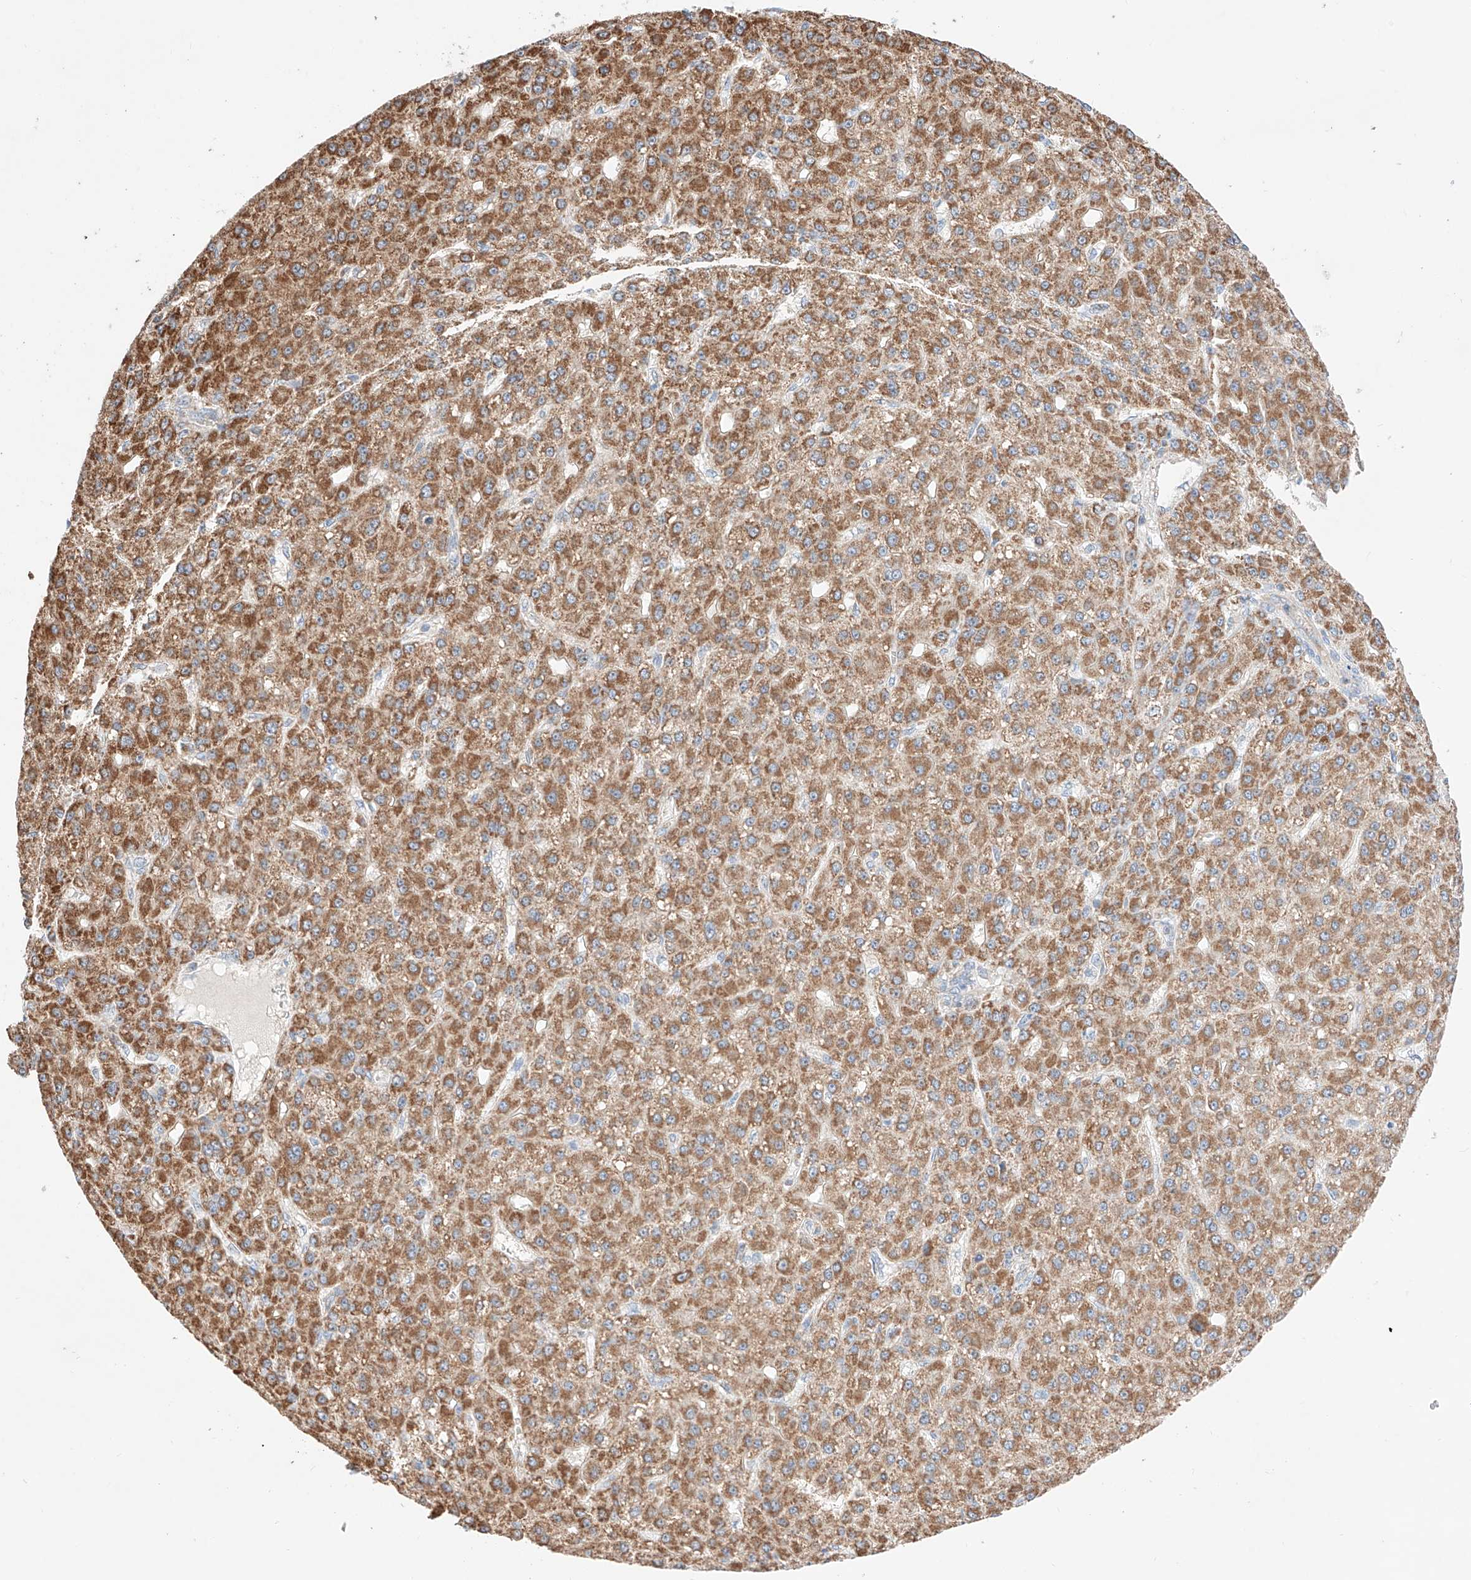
{"staining": {"intensity": "moderate", "quantity": ">75%", "location": "cytoplasmic/membranous"}, "tissue": "liver cancer", "cell_type": "Tumor cells", "image_type": "cancer", "snomed": [{"axis": "morphology", "description": "Carcinoma, Hepatocellular, NOS"}, {"axis": "topography", "description": "Liver"}], "caption": "Immunohistochemistry (IHC) staining of liver cancer (hepatocellular carcinoma), which demonstrates medium levels of moderate cytoplasmic/membranous expression in approximately >75% of tumor cells indicating moderate cytoplasmic/membranous protein positivity. The staining was performed using DAB (brown) for protein detection and nuclei were counterstained in hematoxylin (blue).", "gene": "KTI12", "patient": {"sex": "male", "age": 67}}